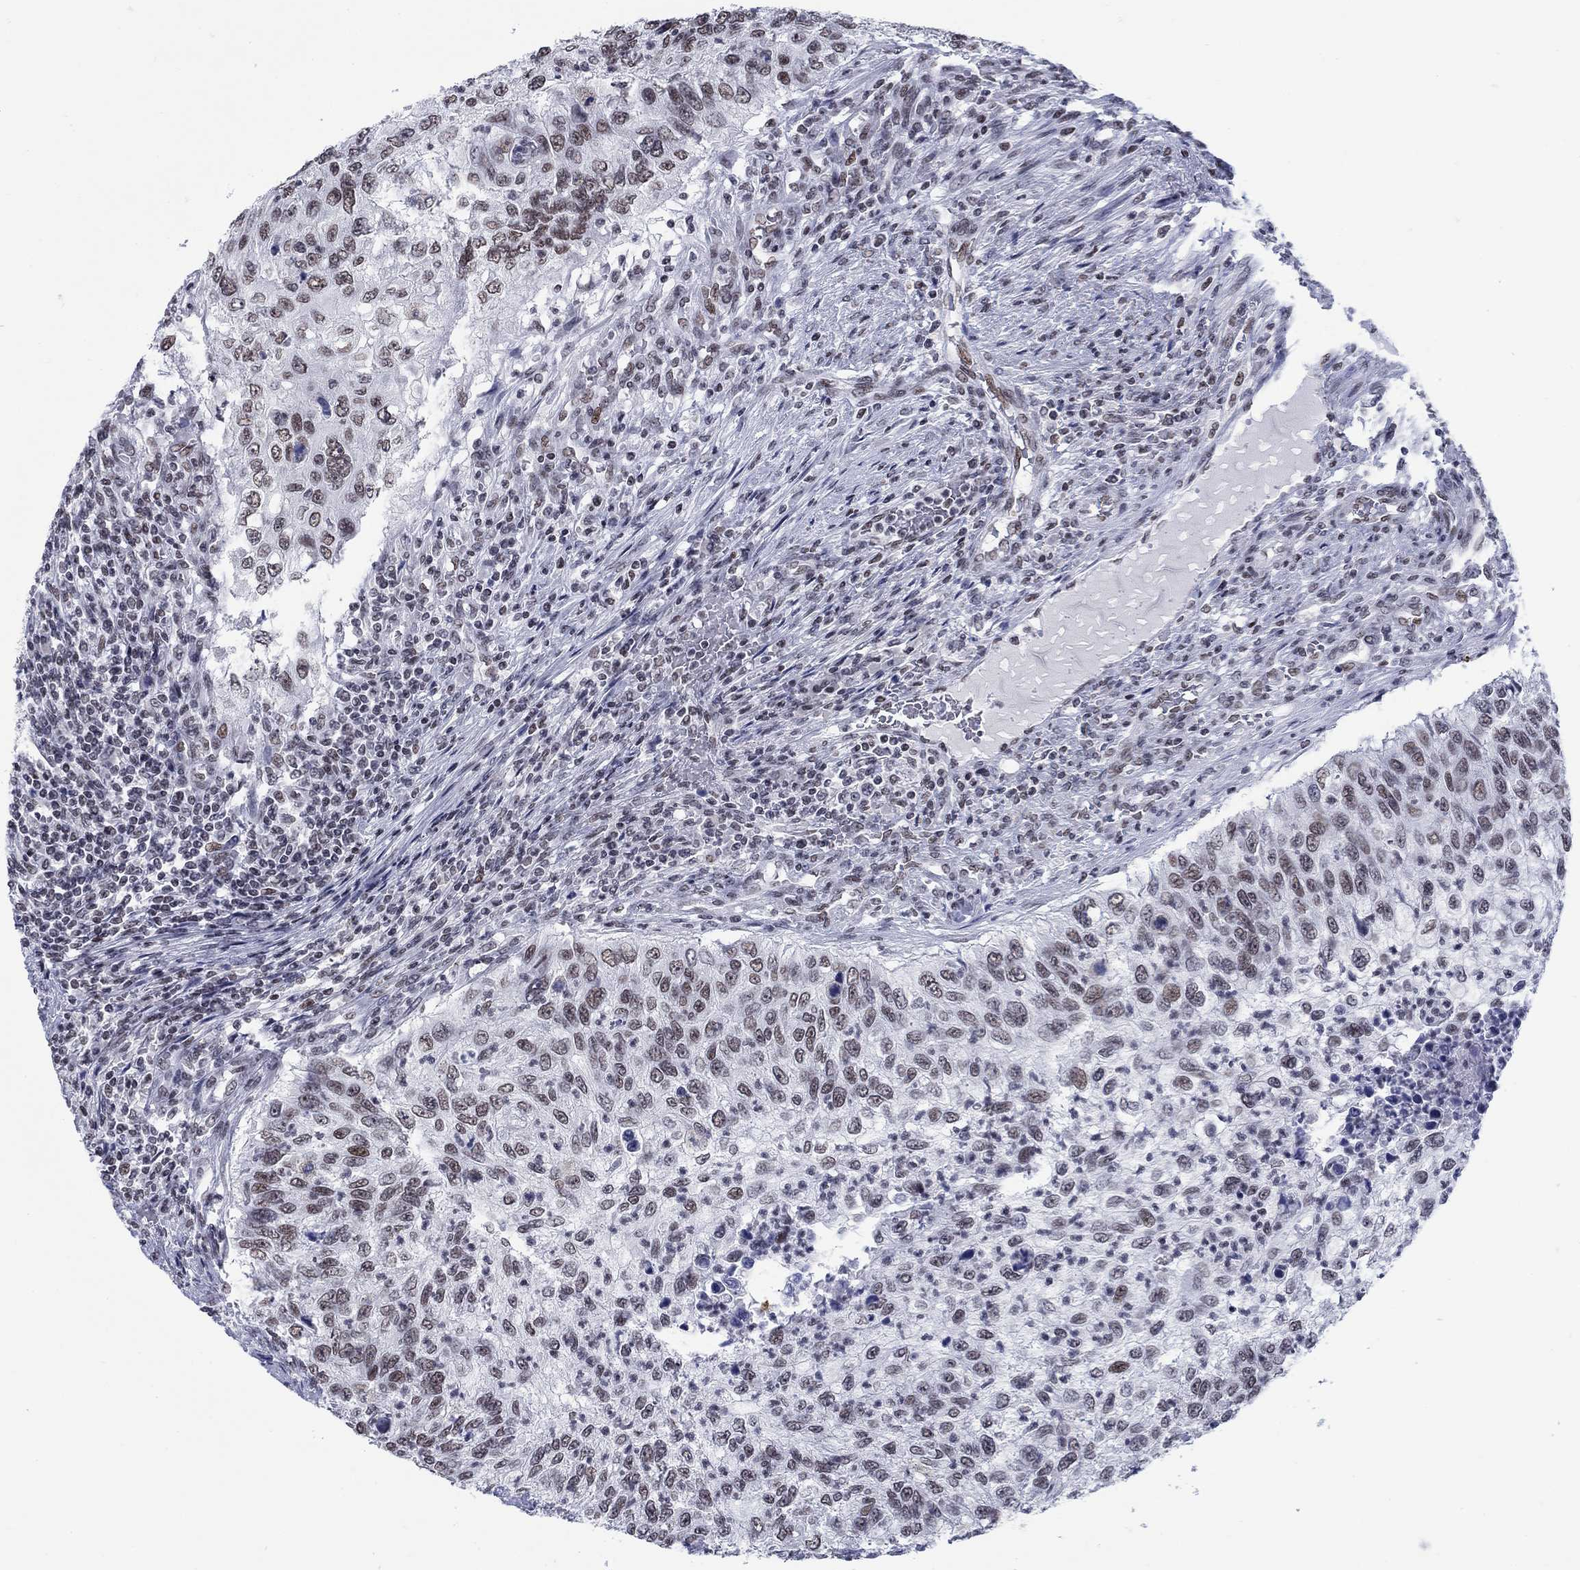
{"staining": {"intensity": "moderate", "quantity": "25%-75%", "location": "nuclear"}, "tissue": "urothelial cancer", "cell_type": "Tumor cells", "image_type": "cancer", "snomed": [{"axis": "morphology", "description": "Urothelial carcinoma, High grade"}, {"axis": "topography", "description": "Urinary bladder"}], "caption": "Immunohistochemical staining of urothelial cancer shows medium levels of moderate nuclear expression in approximately 25%-75% of tumor cells. (IHC, brightfield microscopy, high magnification).", "gene": "NPAS3", "patient": {"sex": "female", "age": 60}}